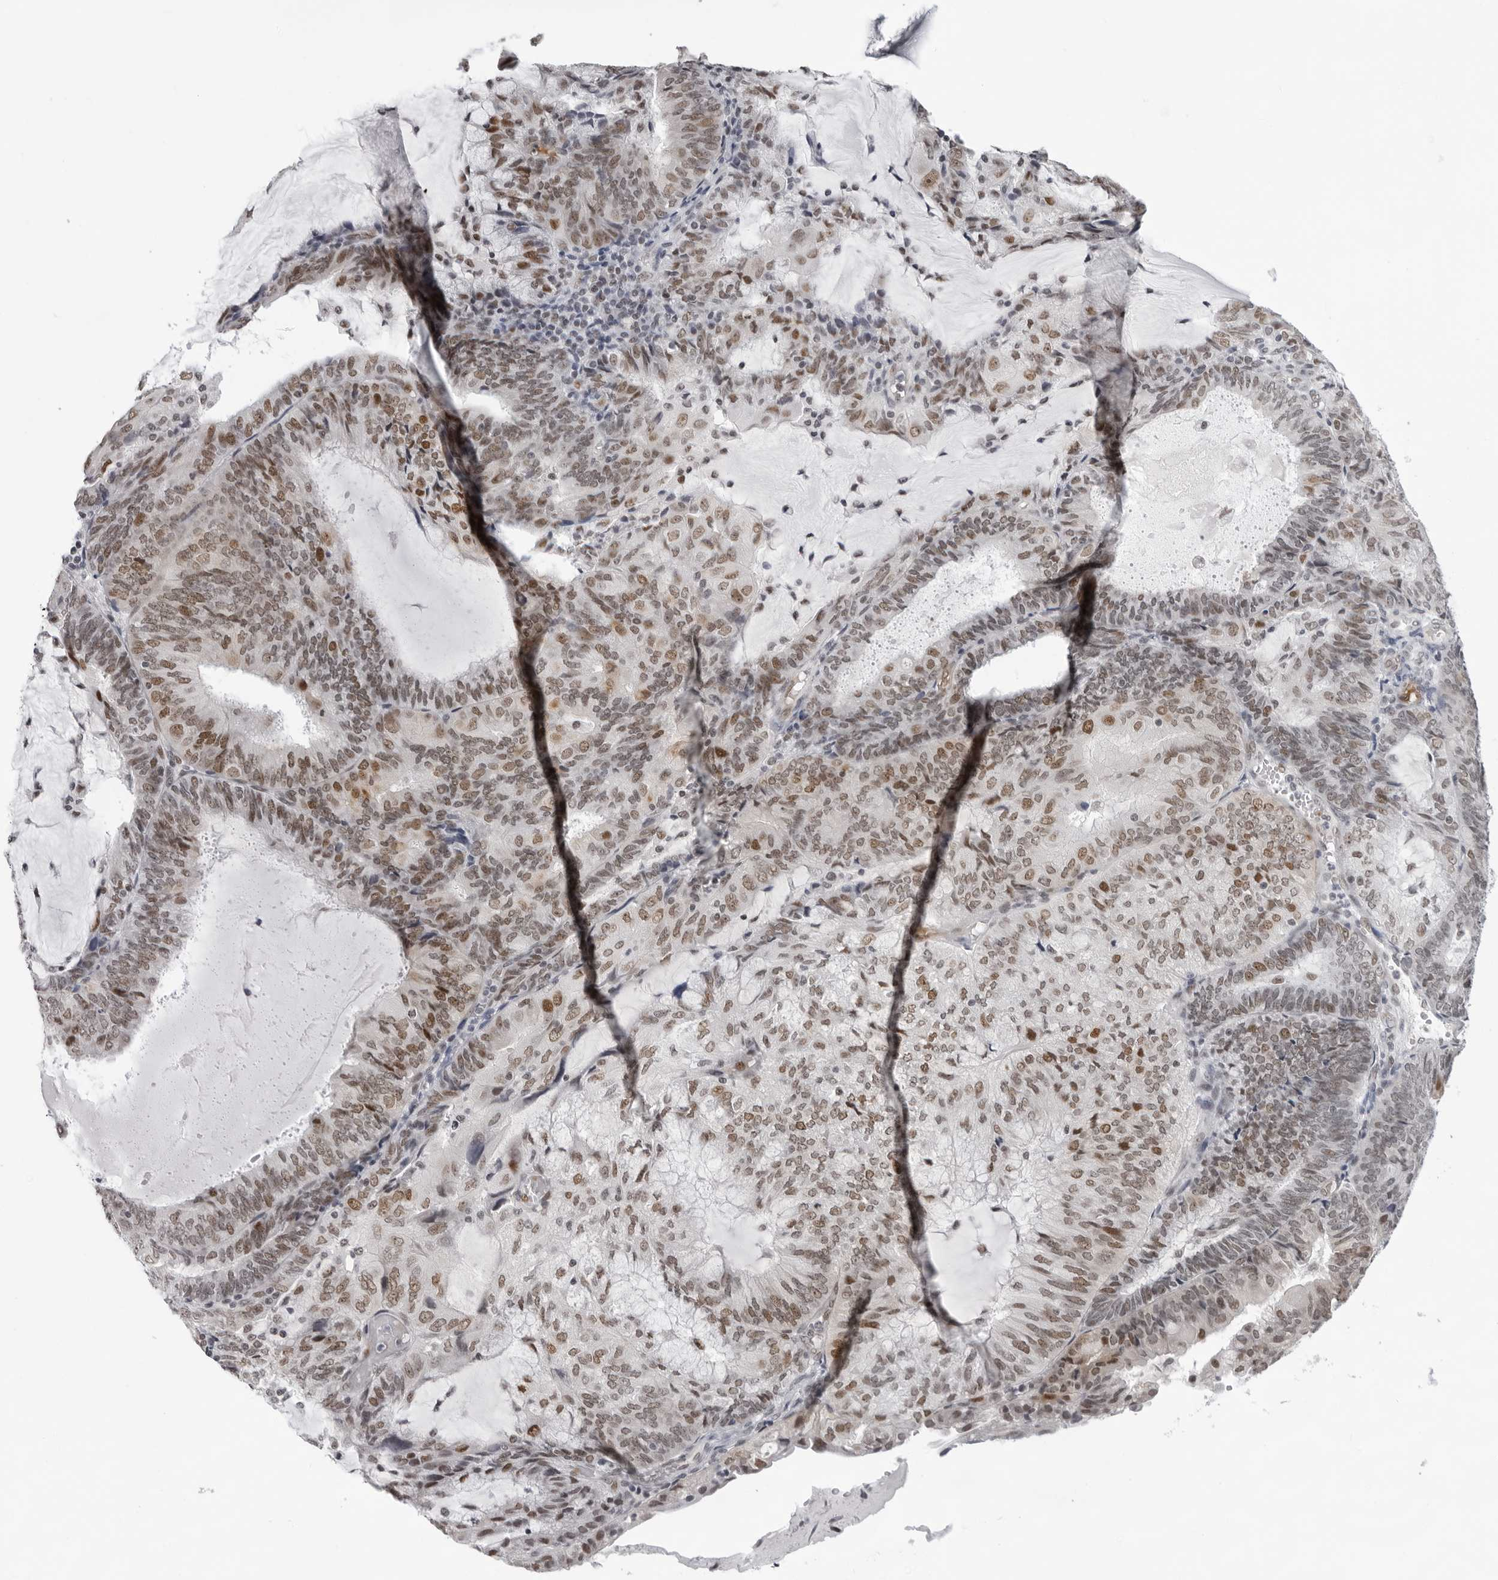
{"staining": {"intensity": "moderate", "quantity": ">75%", "location": "nuclear"}, "tissue": "endometrial cancer", "cell_type": "Tumor cells", "image_type": "cancer", "snomed": [{"axis": "morphology", "description": "Adenocarcinoma, NOS"}, {"axis": "topography", "description": "Endometrium"}], "caption": "A histopathology image of endometrial adenocarcinoma stained for a protein exhibits moderate nuclear brown staining in tumor cells.", "gene": "USP1", "patient": {"sex": "female", "age": 81}}